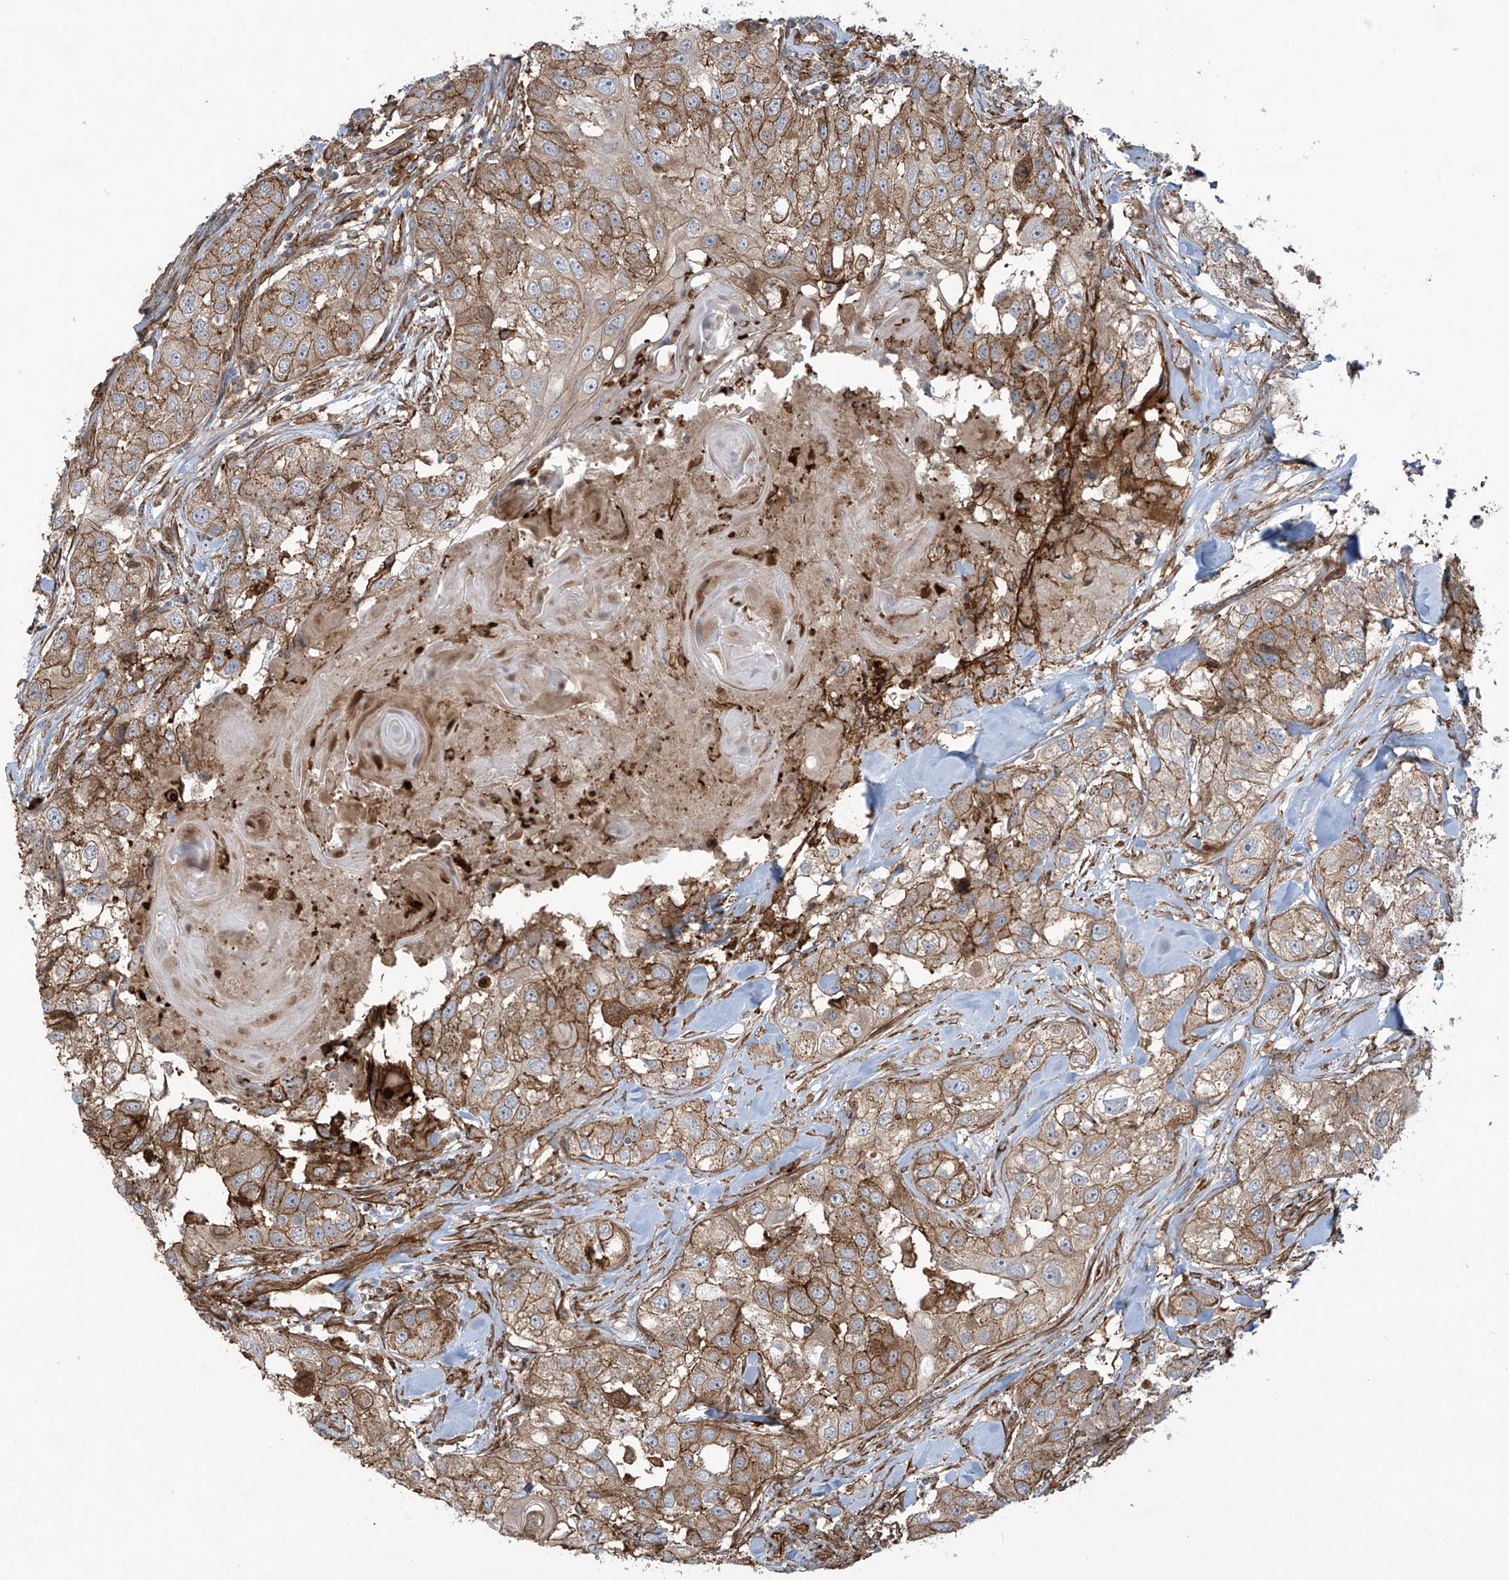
{"staining": {"intensity": "moderate", "quantity": ">75%", "location": "cytoplasmic/membranous"}, "tissue": "head and neck cancer", "cell_type": "Tumor cells", "image_type": "cancer", "snomed": [{"axis": "morphology", "description": "Normal tissue, NOS"}, {"axis": "morphology", "description": "Squamous cell carcinoma, NOS"}, {"axis": "topography", "description": "Skeletal muscle"}, {"axis": "topography", "description": "Head-Neck"}], "caption": "Tumor cells demonstrate medium levels of moderate cytoplasmic/membranous staining in approximately >75% of cells in head and neck squamous cell carcinoma.", "gene": "SLC9A2", "patient": {"sex": "male", "age": 51}}